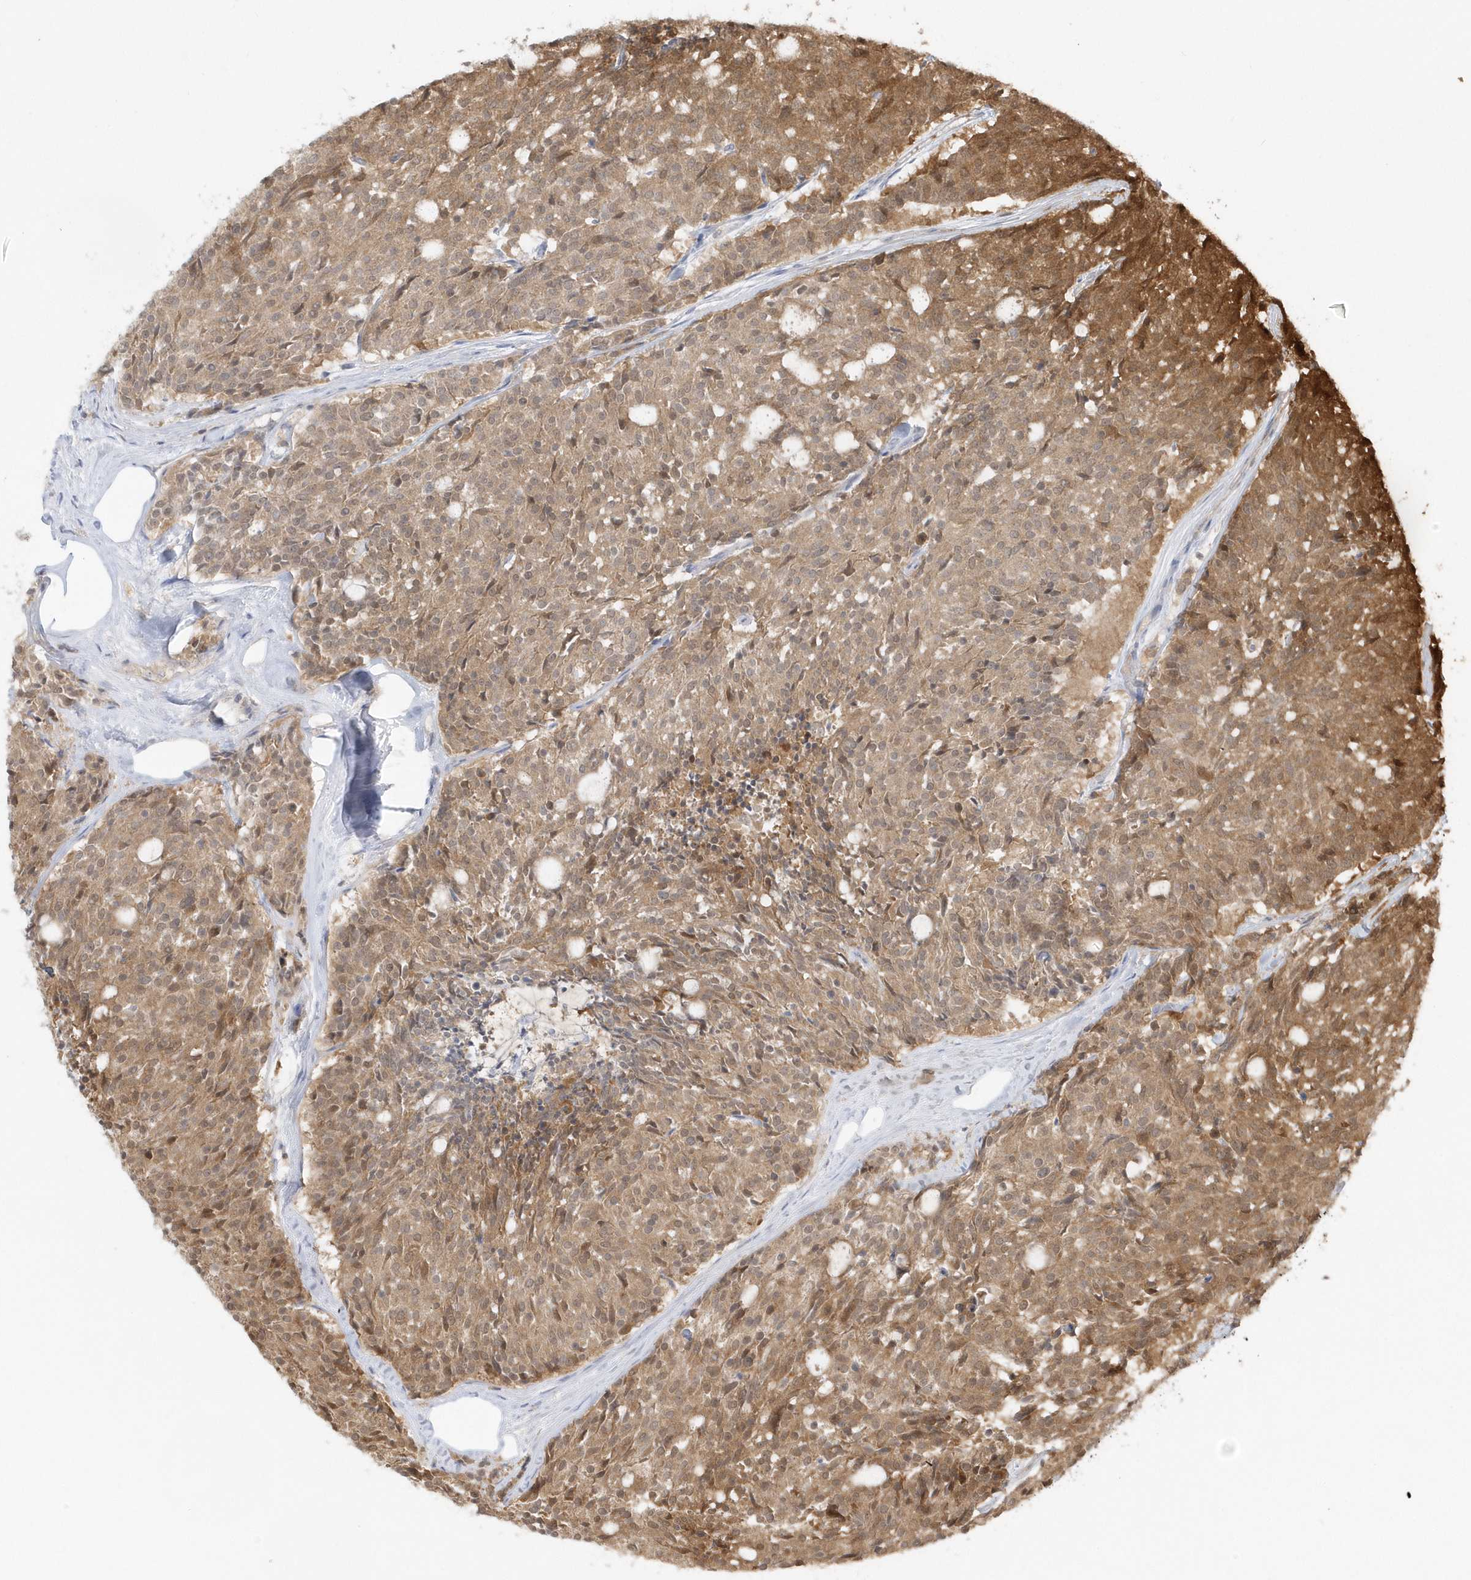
{"staining": {"intensity": "moderate", "quantity": ">75%", "location": "cytoplasmic/membranous"}, "tissue": "carcinoid", "cell_type": "Tumor cells", "image_type": "cancer", "snomed": [{"axis": "morphology", "description": "Carcinoid, malignant, NOS"}, {"axis": "topography", "description": "Pancreas"}], "caption": "Tumor cells exhibit medium levels of moderate cytoplasmic/membranous staining in about >75% of cells in malignant carcinoid.", "gene": "PCBD1", "patient": {"sex": "female", "age": 54}}